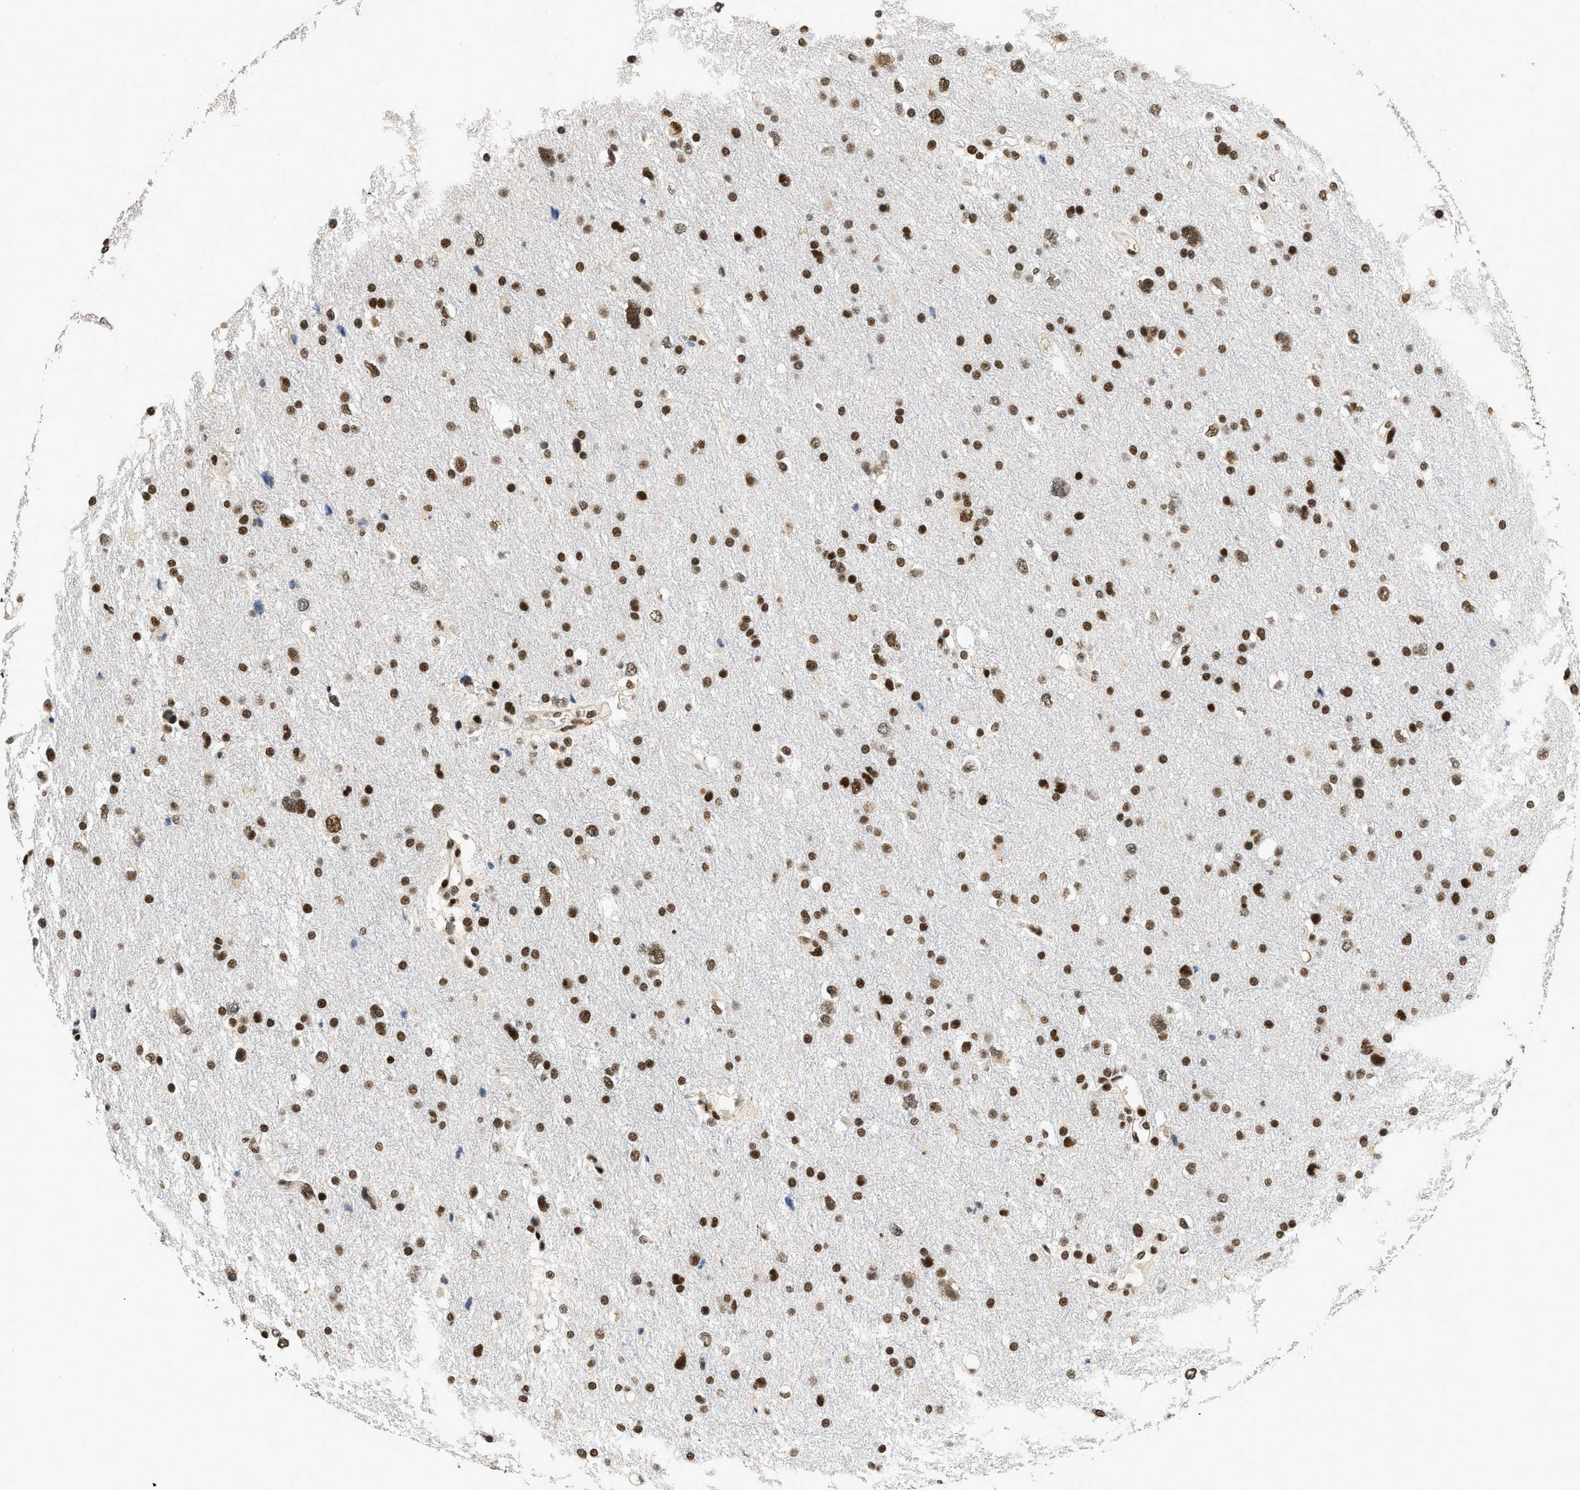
{"staining": {"intensity": "strong", "quantity": ">75%", "location": "nuclear"}, "tissue": "glioma", "cell_type": "Tumor cells", "image_type": "cancer", "snomed": [{"axis": "morphology", "description": "Glioma, malignant, Low grade"}, {"axis": "topography", "description": "Brain"}], "caption": "Glioma stained for a protein (brown) reveals strong nuclear positive positivity in about >75% of tumor cells.", "gene": "SMARCB1", "patient": {"sex": "female", "age": 37}}